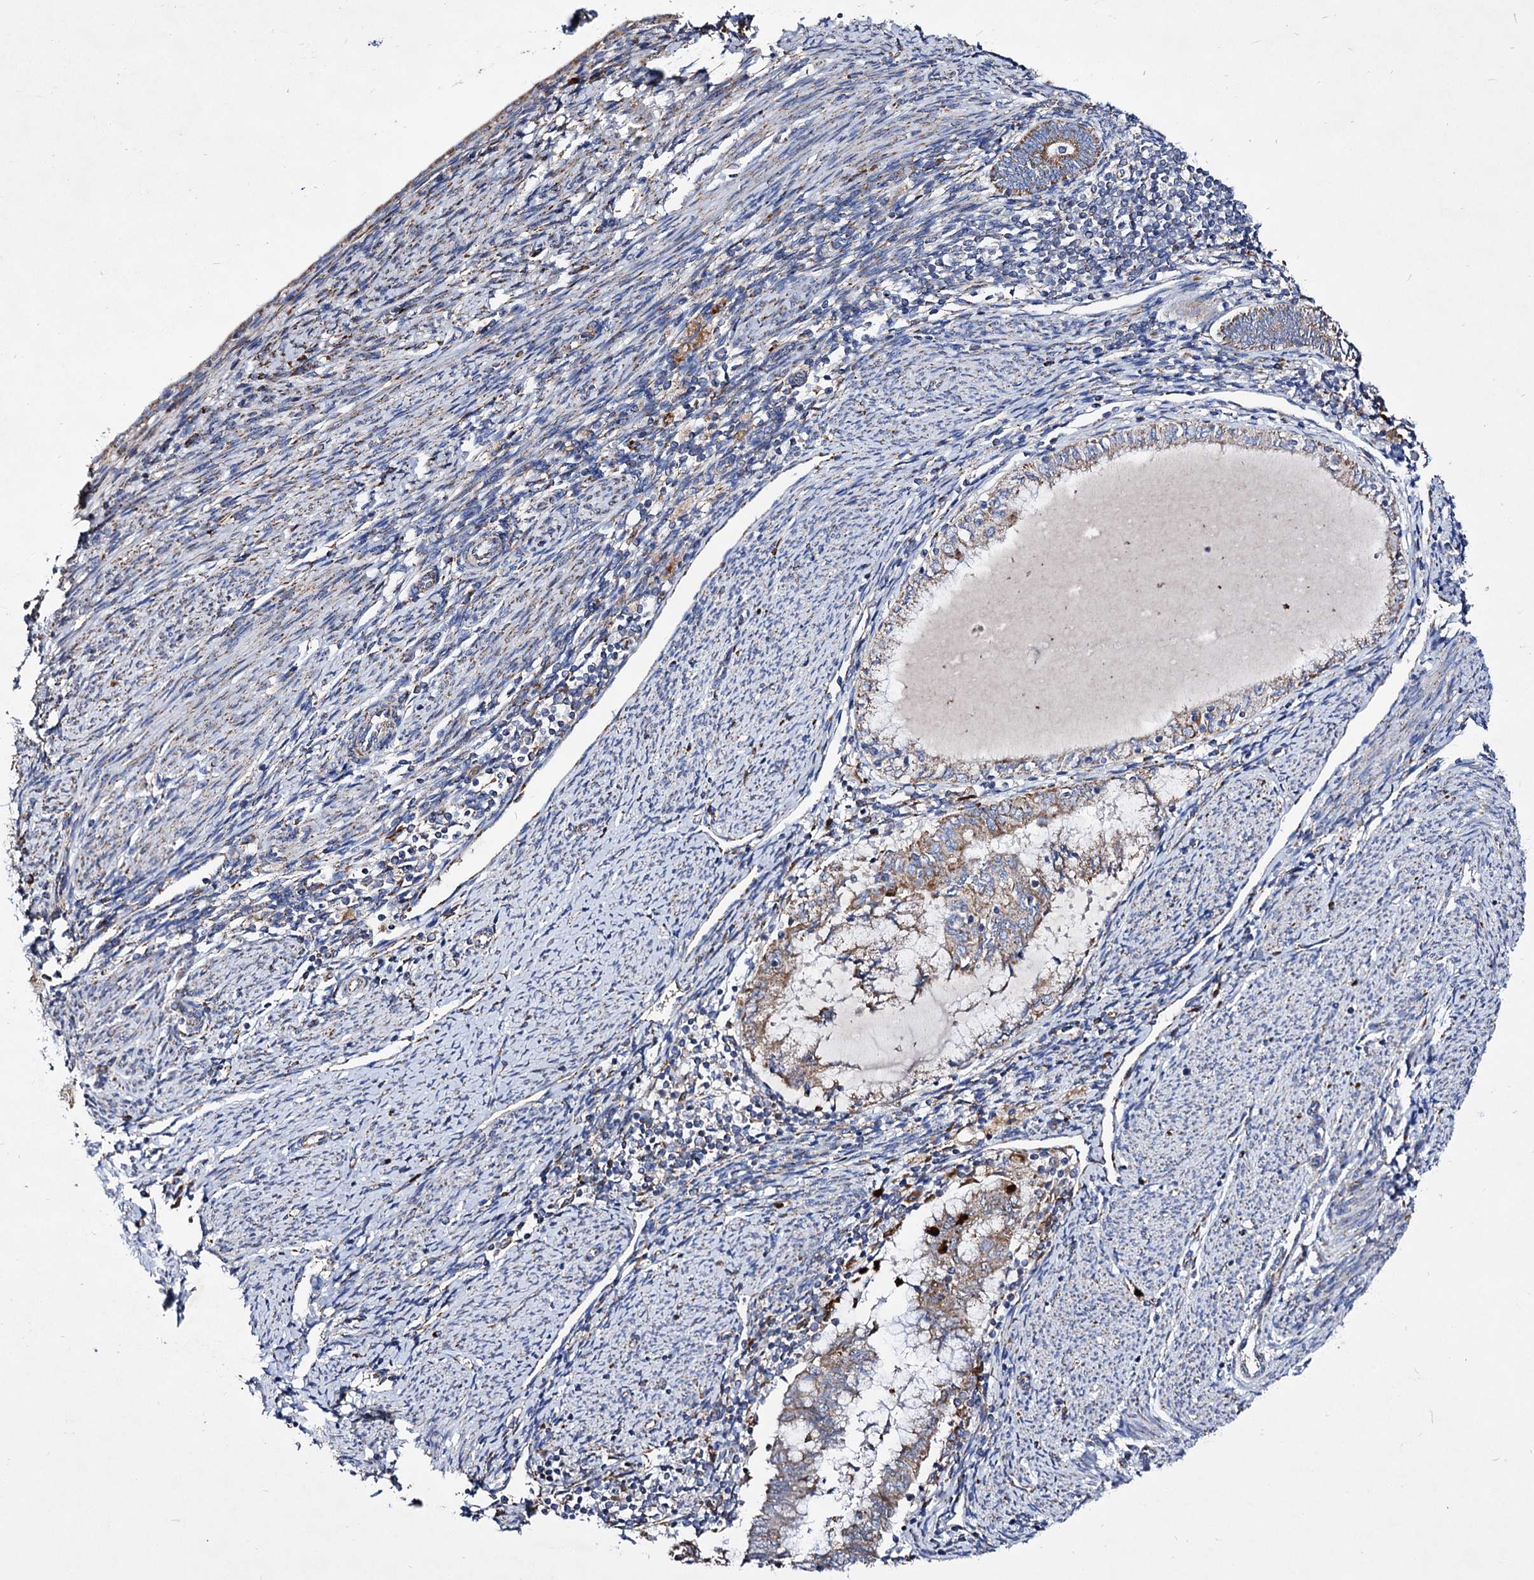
{"staining": {"intensity": "moderate", "quantity": "25%-75%", "location": "cytoplasmic/membranous"}, "tissue": "endometrial cancer", "cell_type": "Tumor cells", "image_type": "cancer", "snomed": [{"axis": "morphology", "description": "Adenocarcinoma, NOS"}, {"axis": "topography", "description": "Endometrium"}], "caption": "Immunohistochemistry (IHC) image of endometrial cancer (adenocarcinoma) stained for a protein (brown), which displays medium levels of moderate cytoplasmic/membranous expression in approximately 25%-75% of tumor cells.", "gene": "ACAD9", "patient": {"sex": "female", "age": 79}}